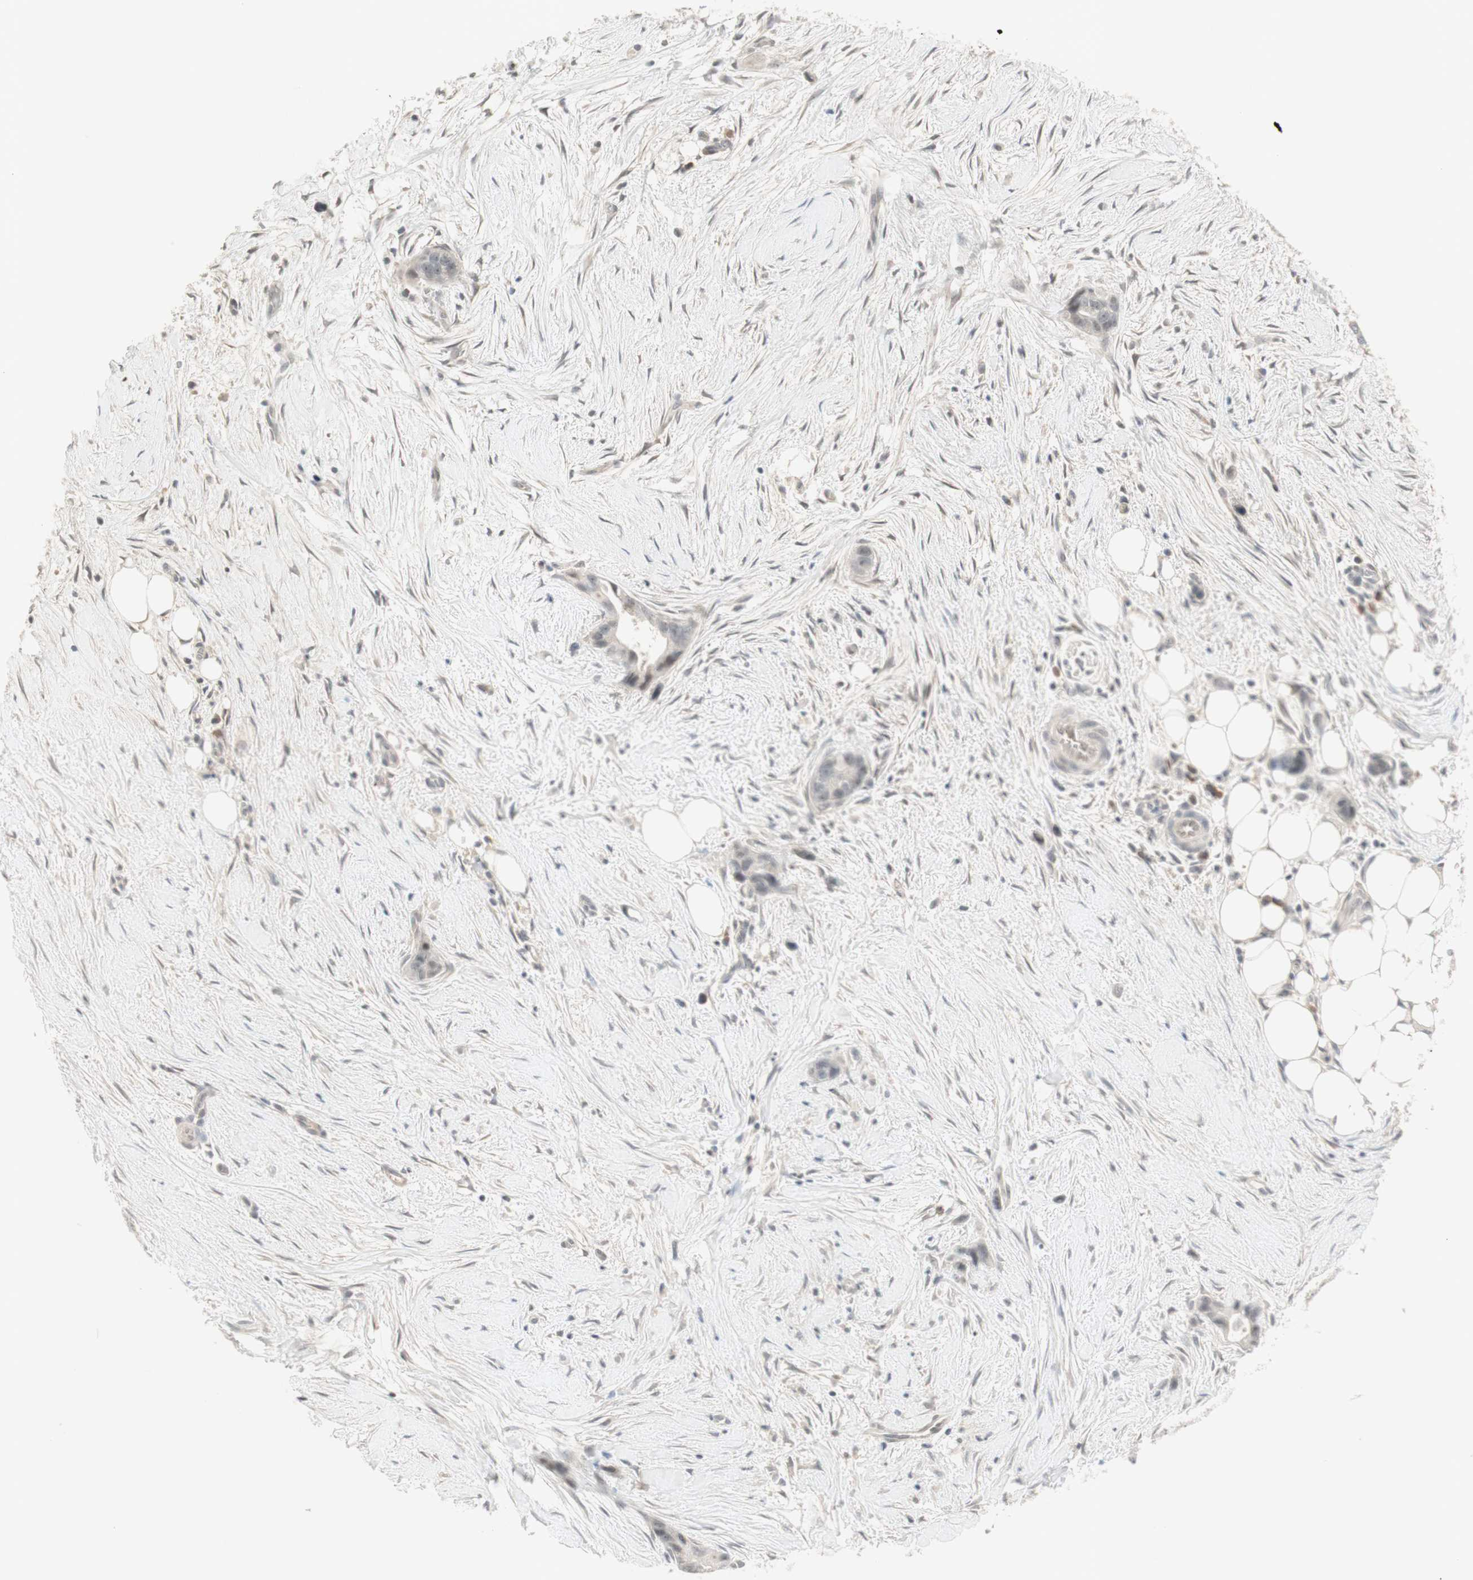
{"staining": {"intensity": "weak", "quantity": "<25%", "location": "nuclear"}, "tissue": "liver cancer", "cell_type": "Tumor cells", "image_type": "cancer", "snomed": [{"axis": "morphology", "description": "Cholangiocarcinoma"}, {"axis": "topography", "description": "Liver"}], "caption": "The micrograph exhibits no staining of tumor cells in liver cholangiocarcinoma. The staining is performed using DAB brown chromogen with nuclei counter-stained in using hematoxylin.", "gene": "PLCD4", "patient": {"sex": "female", "age": 55}}